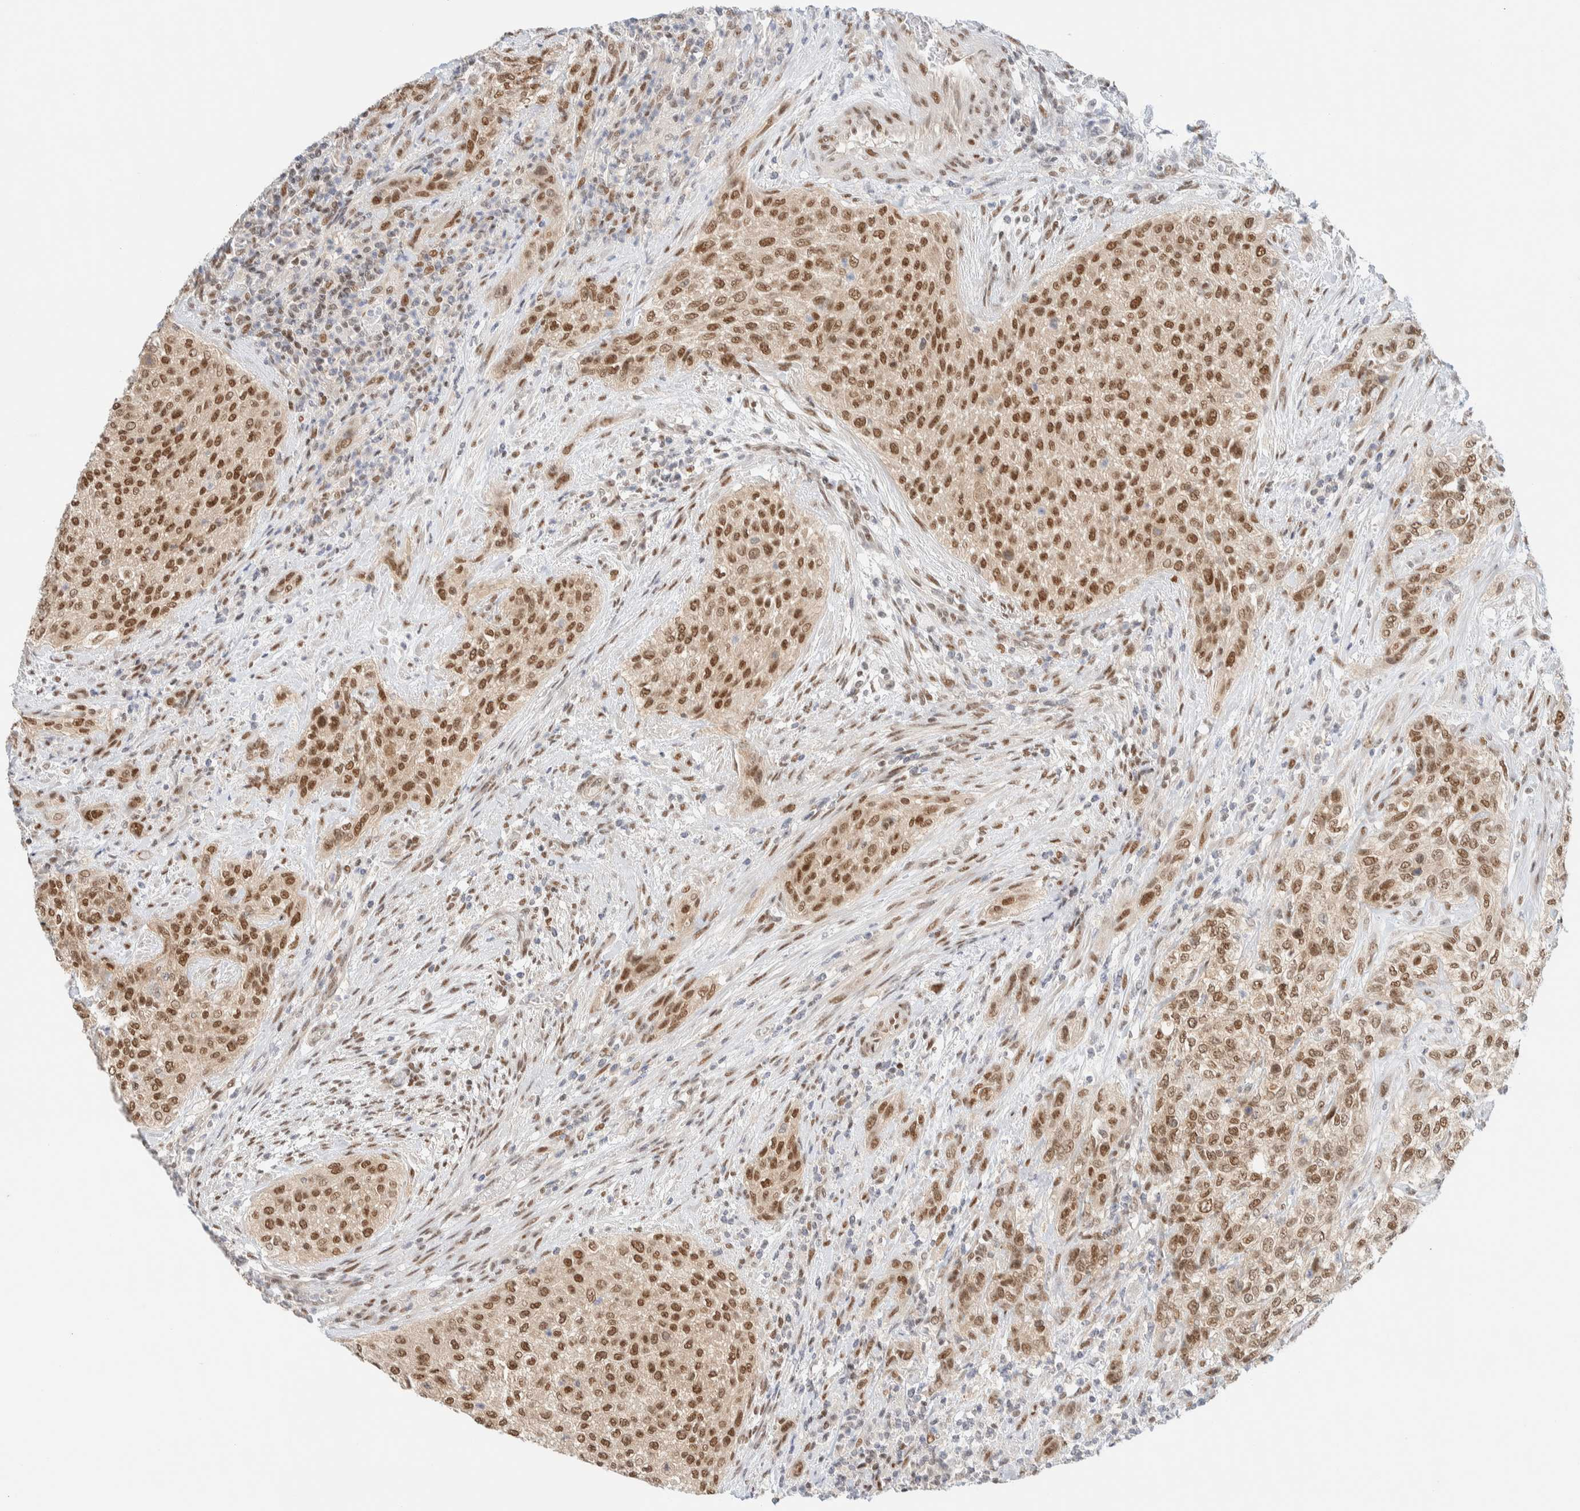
{"staining": {"intensity": "moderate", "quantity": ">75%", "location": "nuclear"}, "tissue": "urothelial cancer", "cell_type": "Tumor cells", "image_type": "cancer", "snomed": [{"axis": "morphology", "description": "Urothelial carcinoma, Low grade"}, {"axis": "morphology", "description": "Urothelial carcinoma, High grade"}, {"axis": "topography", "description": "Urinary bladder"}], "caption": "High-grade urothelial carcinoma stained with DAB immunohistochemistry (IHC) displays medium levels of moderate nuclear staining in about >75% of tumor cells. (Stains: DAB (3,3'-diaminobenzidine) in brown, nuclei in blue, Microscopy: brightfield microscopy at high magnification).", "gene": "PYGO2", "patient": {"sex": "male", "age": 35}}